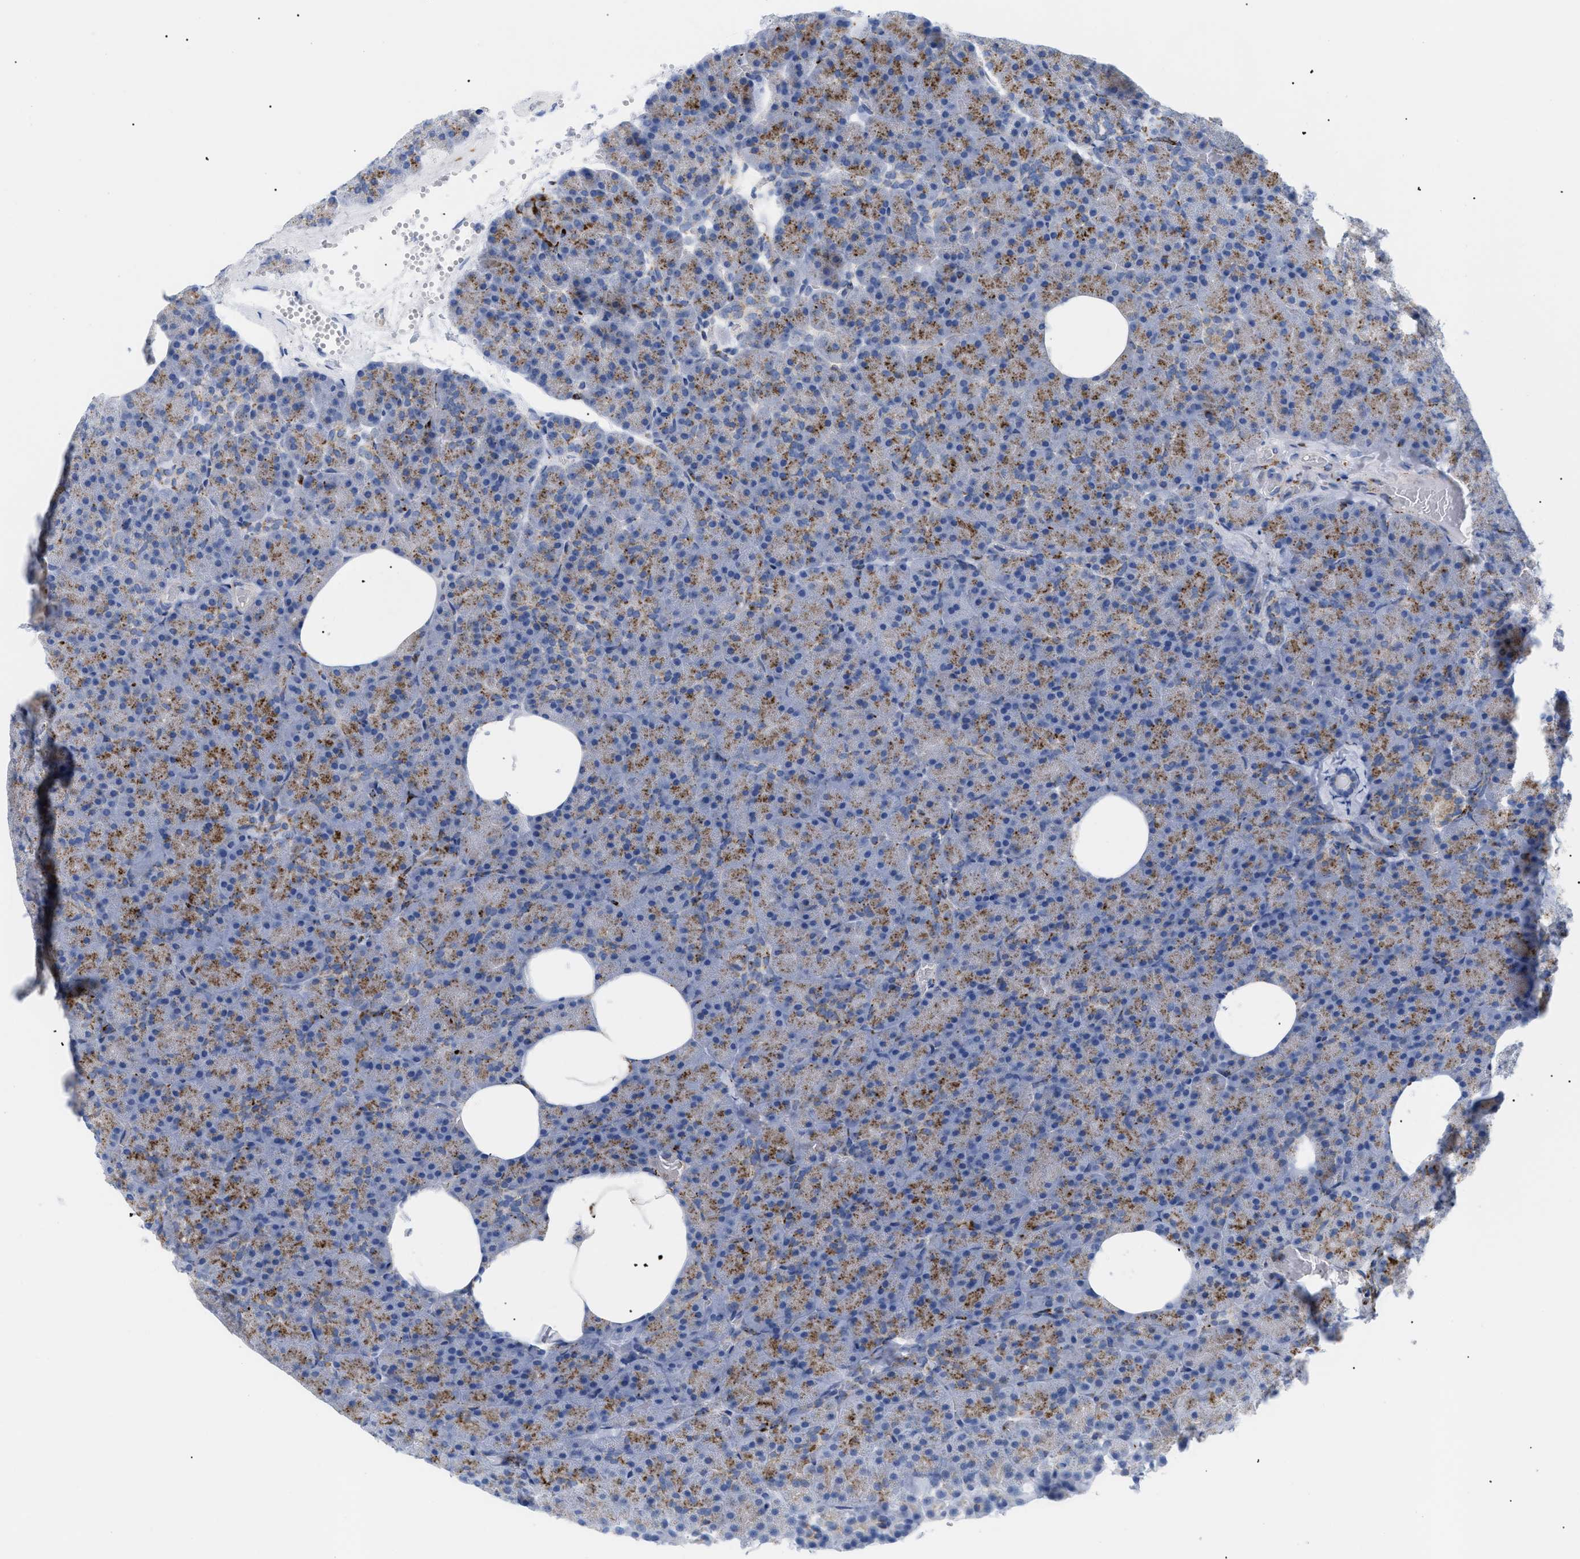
{"staining": {"intensity": "strong", "quantity": "25%-75%", "location": "cytoplasmic/membranous"}, "tissue": "pancreas", "cell_type": "Exocrine glandular cells", "image_type": "normal", "snomed": [{"axis": "morphology", "description": "Normal tissue, NOS"}, {"axis": "topography", "description": "Pancreas"}], "caption": "The micrograph exhibits immunohistochemical staining of benign pancreas. There is strong cytoplasmic/membranous staining is identified in approximately 25%-75% of exocrine glandular cells.", "gene": "DRAM2", "patient": {"sex": "female", "age": 35}}